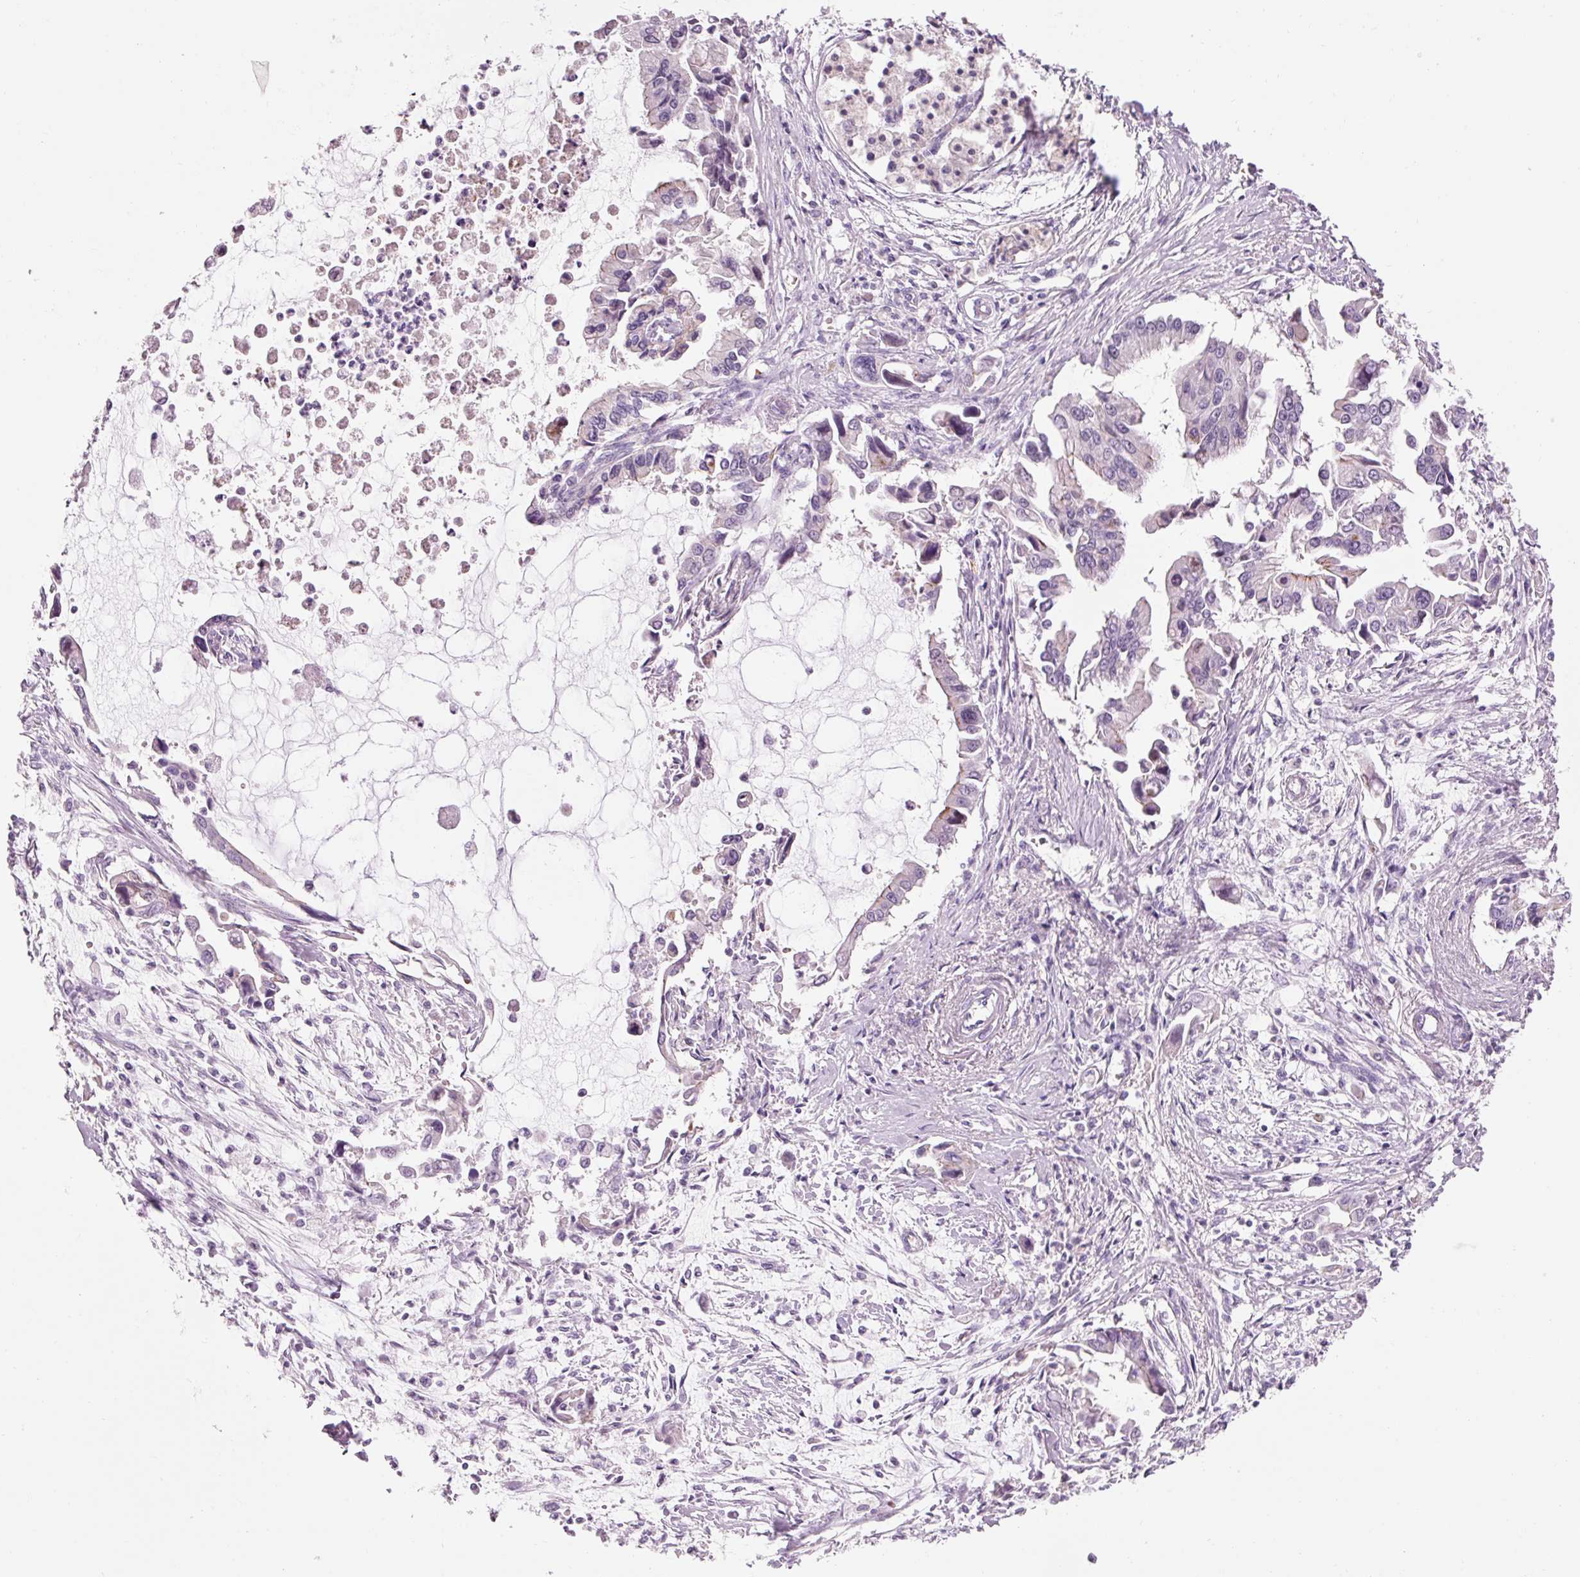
{"staining": {"intensity": "negative", "quantity": "none", "location": "none"}, "tissue": "pancreatic cancer", "cell_type": "Tumor cells", "image_type": "cancer", "snomed": [{"axis": "morphology", "description": "Adenocarcinoma, NOS"}, {"axis": "topography", "description": "Pancreas"}], "caption": "High magnification brightfield microscopy of pancreatic cancer (adenocarcinoma) stained with DAB (brown) and counterstained with hematoxylin (blue): tumor cells show no significant staining.", "gene": "DHRS11", "patient": {"sex": "male", "age": 84}}